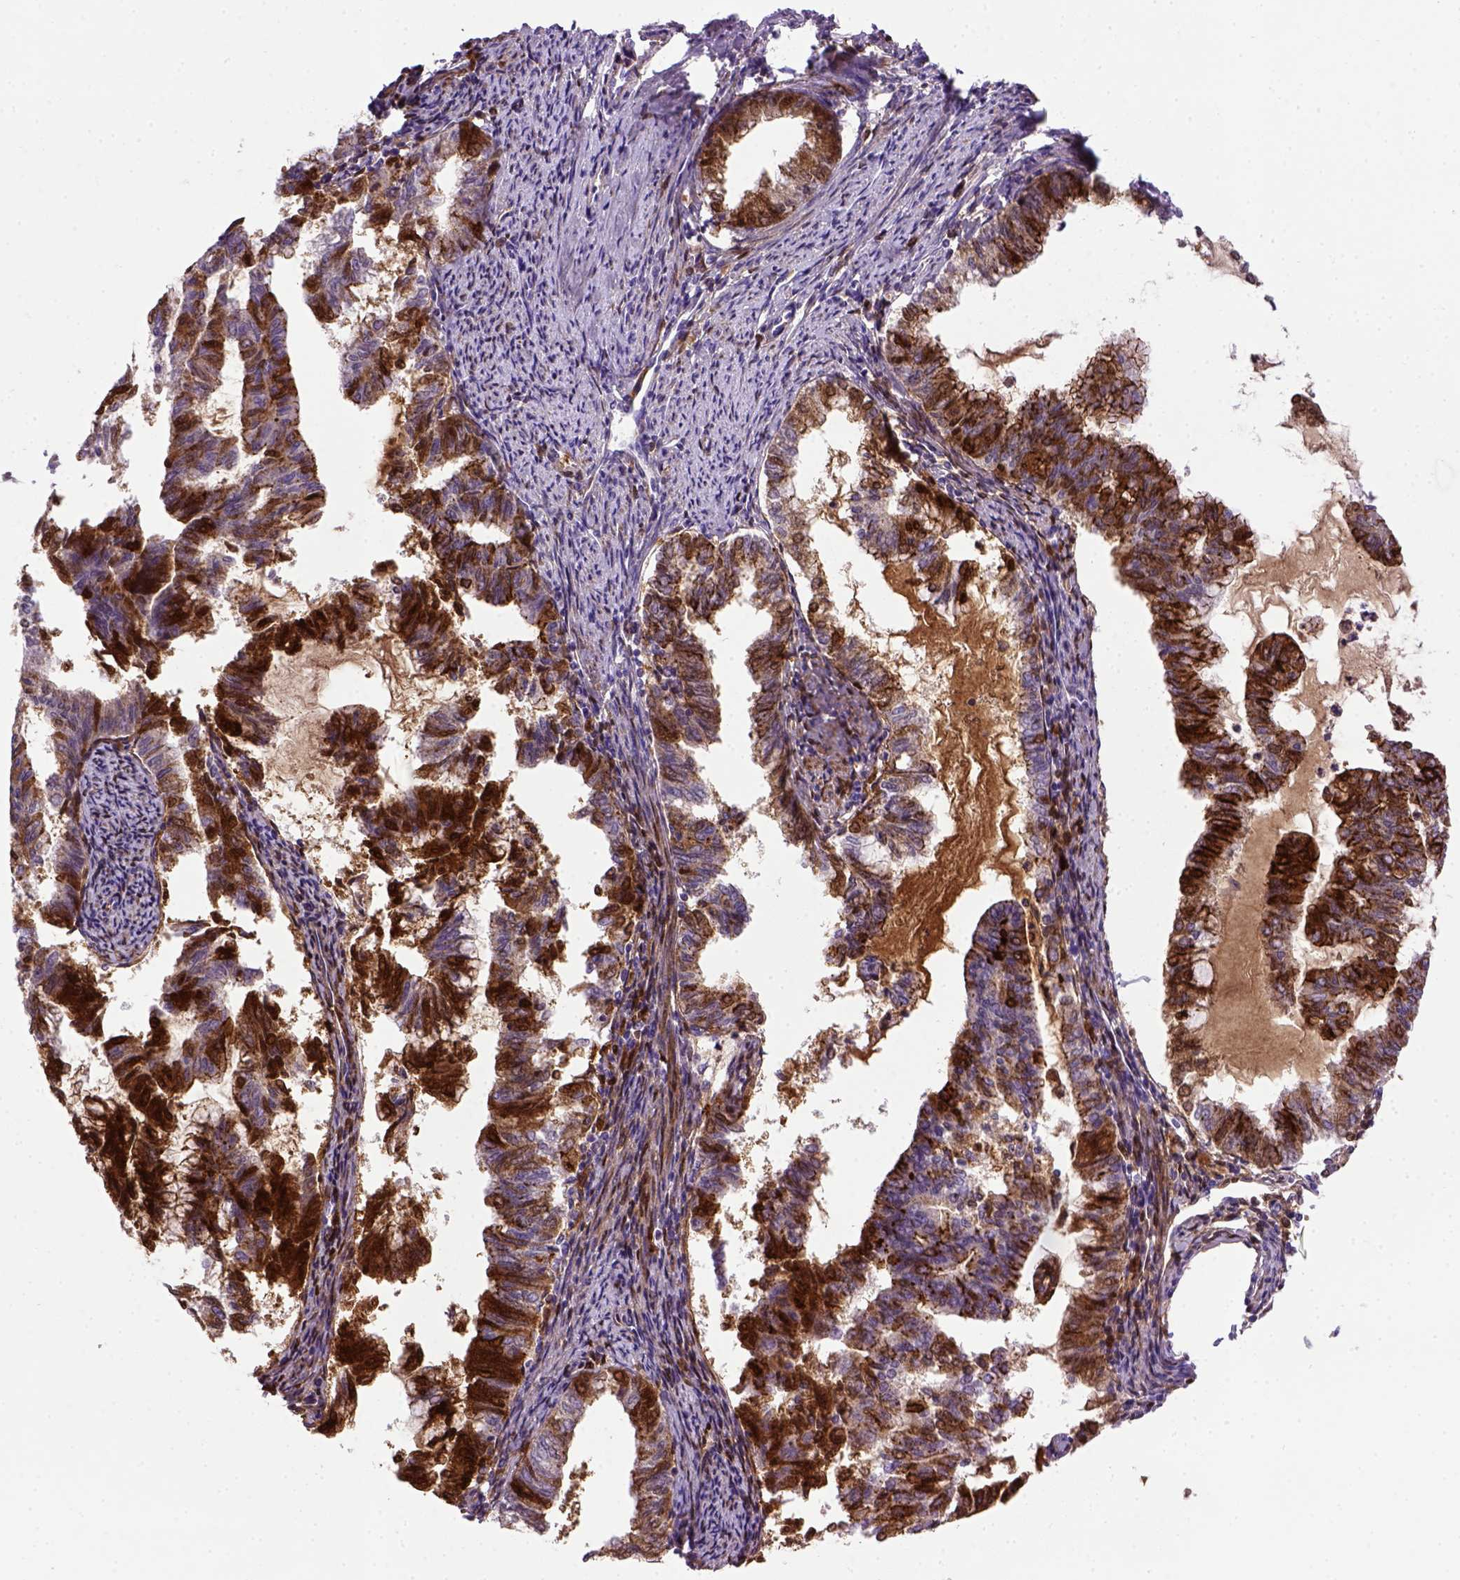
{"staining": {"intensity": "strong", "quantity": ">75%", "location": "cytoplasmic/membranous"}, "tissue": "endometrial cancer", "cell_type": "Tumor cells", "image_type": "cancer", "snomed": [{"axis": "morphology", "description": "Adenocarcinoma, NOS"}, {"axis": "topography", "description": "Endometrium"}], "caption": "The photomicrograph exhibits a brown stain indicating the presence of a protein in the cytoplasmic/membranous of tumor cells in endometrial cancer. Immunohistochemistry stains the protein in brown and the nuclei are stained blue.", "gene": "CDH1", "patient": {"sex": "female", "age": 79}}